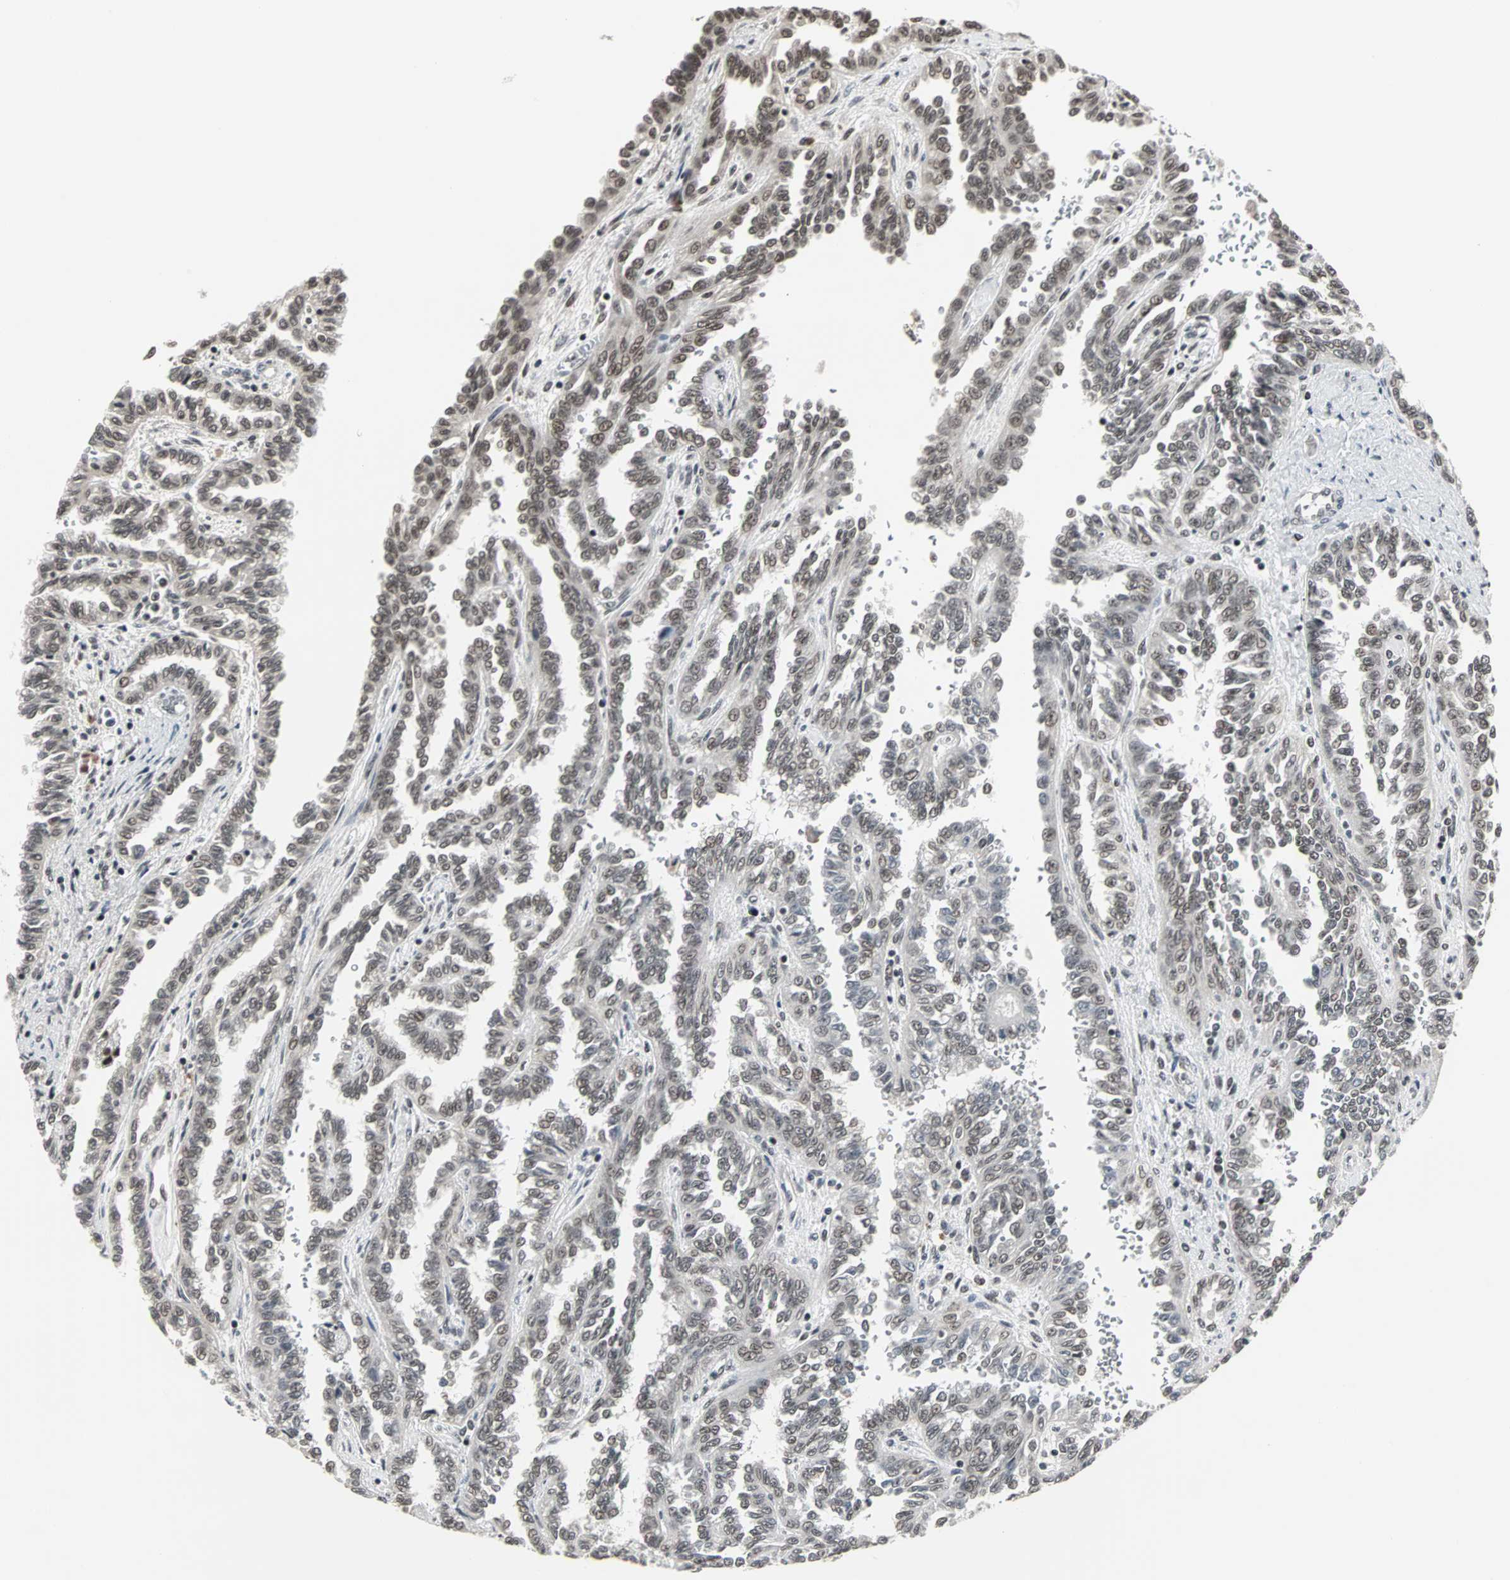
{"staining": {"intensity": "weak", "quantity": ">75%", "location": "nuclear"}, "tissue": "renal cancer", "cell_type": "Tumor cells", "image_type": "cancer", "snomed": [{"axis": "morphology", "description": "Inflammation, NOS"}, {"axis": "morphology", "description": "Adenocarcinoma, NOS"}, {"axis": "topography", "description": "Kidney"}], "caption": "A micrograph showing weak nuclear staining in approximately >75% of tumor cells in adenocarcinoma (renal), as visualized by brown immunohistochemical staining.", "gene": "PNKP", "patient": {"sex": "male", "age": 68}}